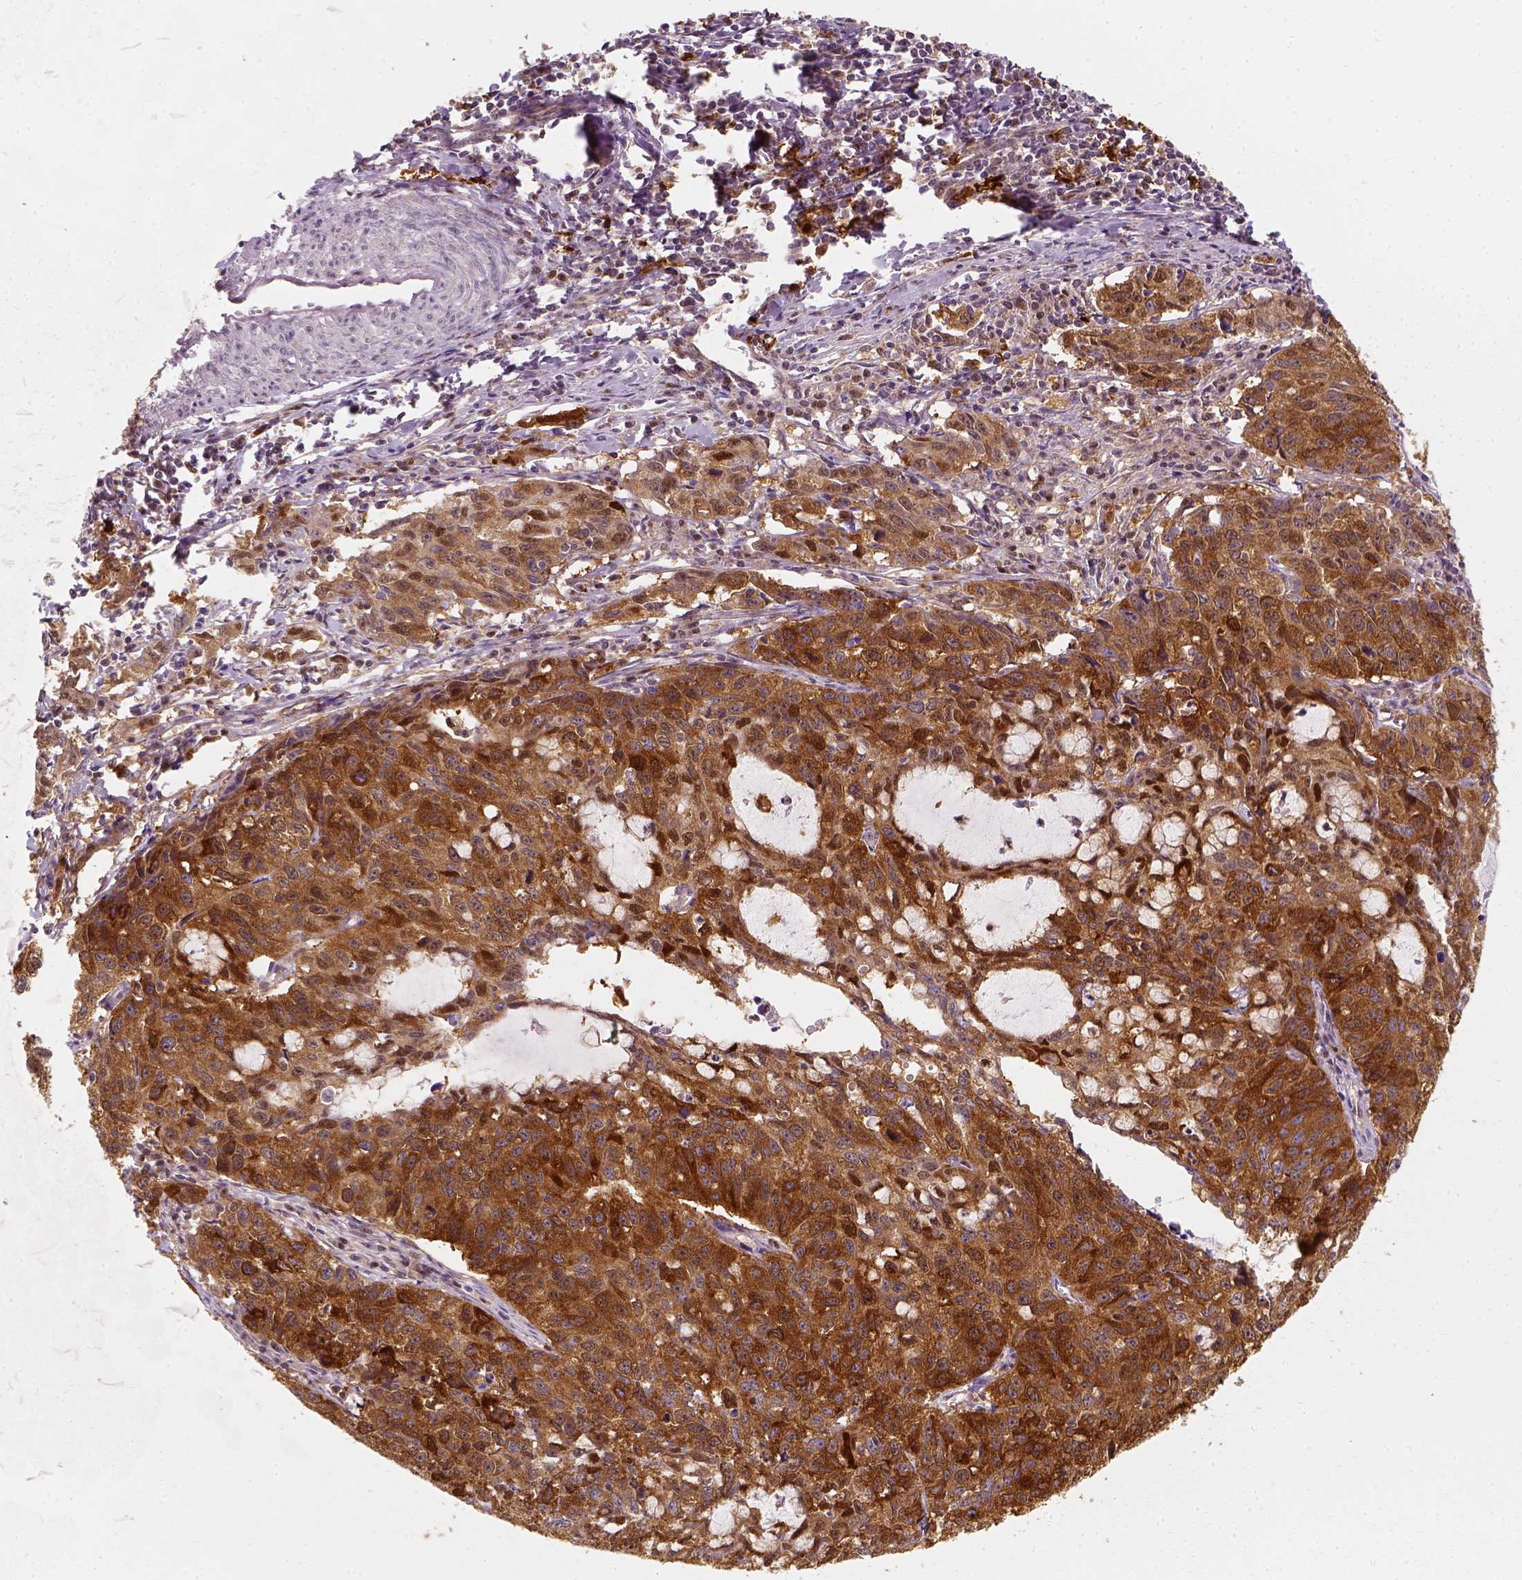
{"staining": {"intensity": "moderate", "quantity": ">75%", "location": "cytoplasmic/membranous,nuclear"}, "tissue": "cervical cancer", "cell_type": "Tumor cells", "image_type": "cancer", "snomed": [{"axis": "morphology", "description": "Squamous cell carcinoma, NOS"}, {"axis": "topography", "description": "Cervix"}], "caption": "An IHC image of neoplastic tissue is shown. Protein staining in brown highlights moderate cytoplasmic/membranous and nuclear positivity in cervical squamous cell carcinoma within tumor cells.", "gene": "SQSTM1", "patient": {"sex": "female", "age": 28}}